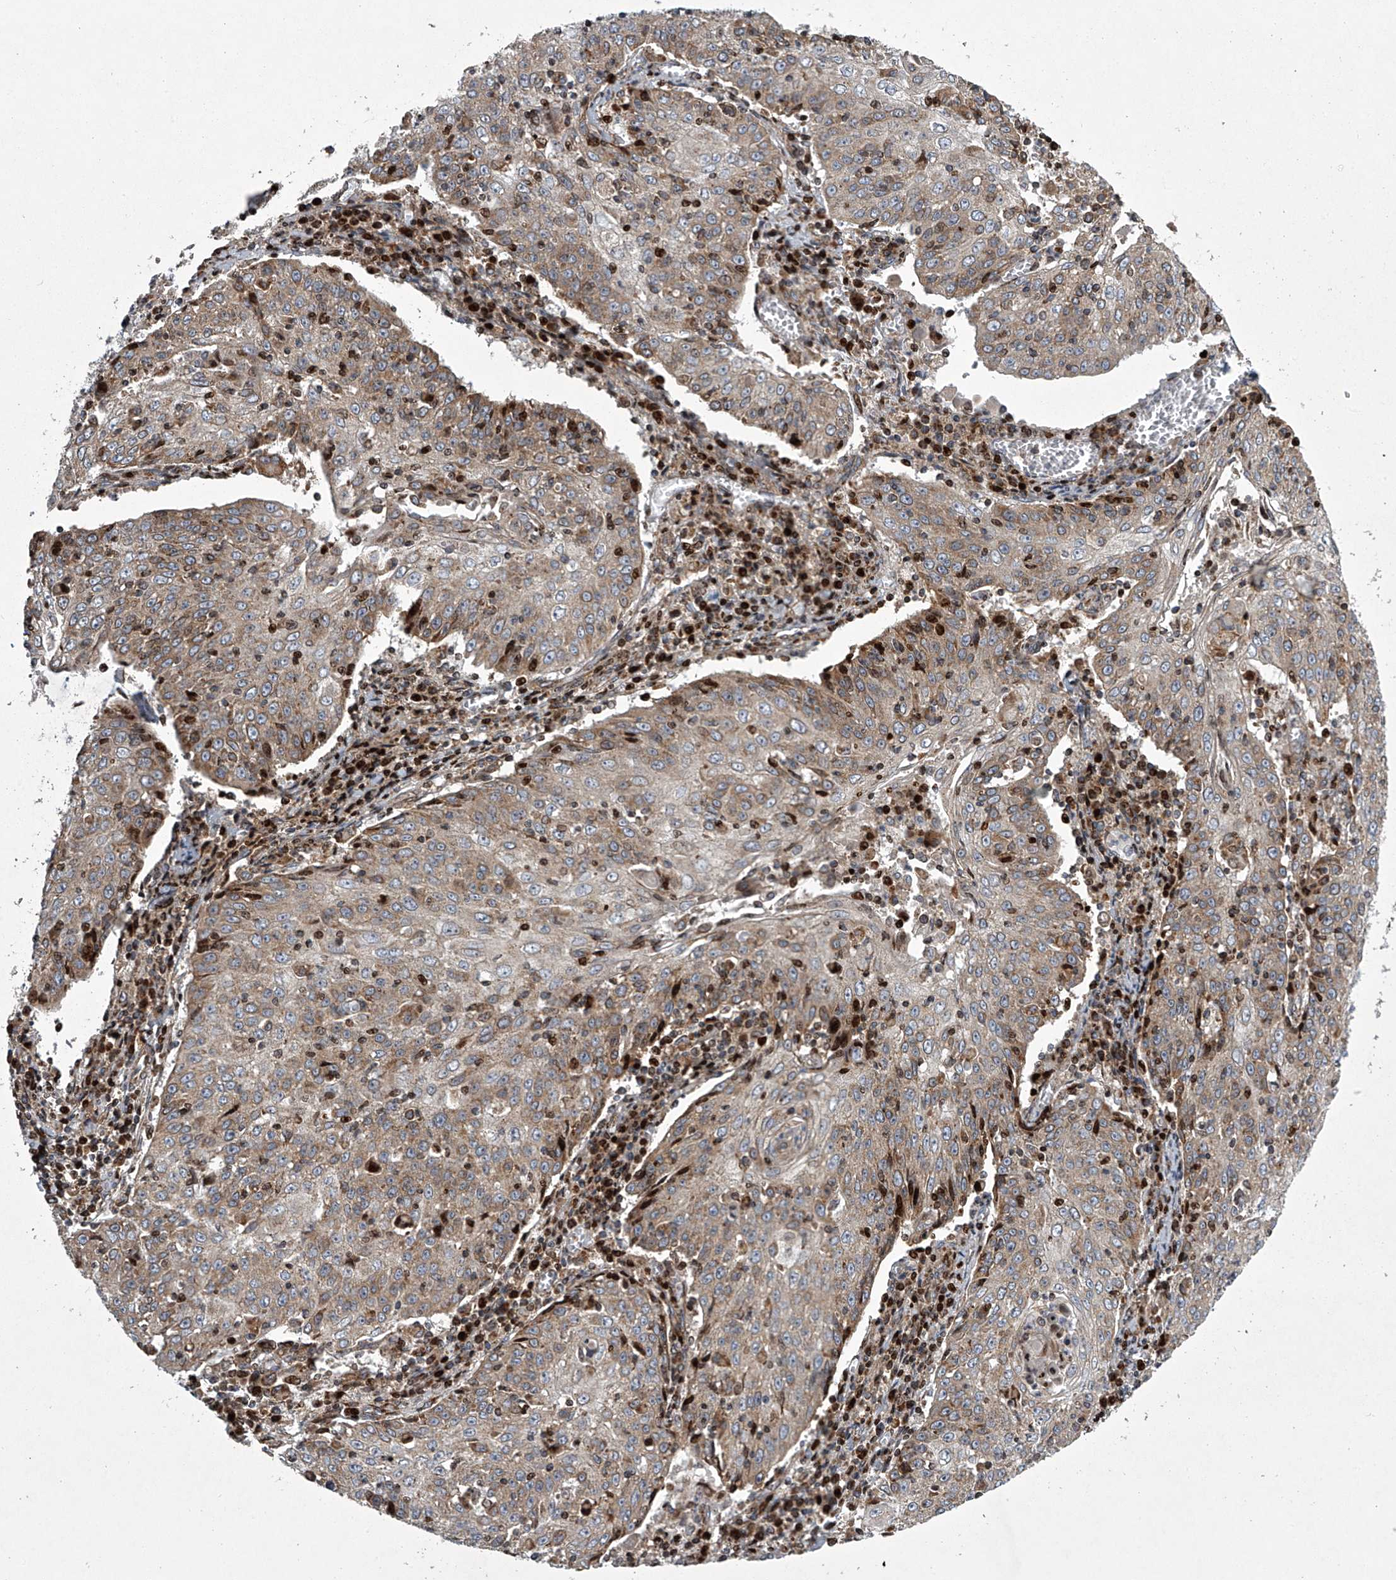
{"staining": {"intensity": "moderate", "quantity": ">75%", "location": "cytoplasmic/membranous"}, "tissue": "cervical cancer", "cell_type": "Tumor cells", "image_type": "cancer", "snomed": [{"axis": "morphology", "description": "Squamous cell carcinoma, NOS"}, {"axis": "topography", "description": "Cervix"}], "caption": "Protein analysis of squamous cell carcinoma (cervical) tissue reveals moderate cytoplasmic/membranous positivity in approximately >75% of tumor cells.", "gene": "STRADA", "patient": {"sex": "female", "age": 48}}